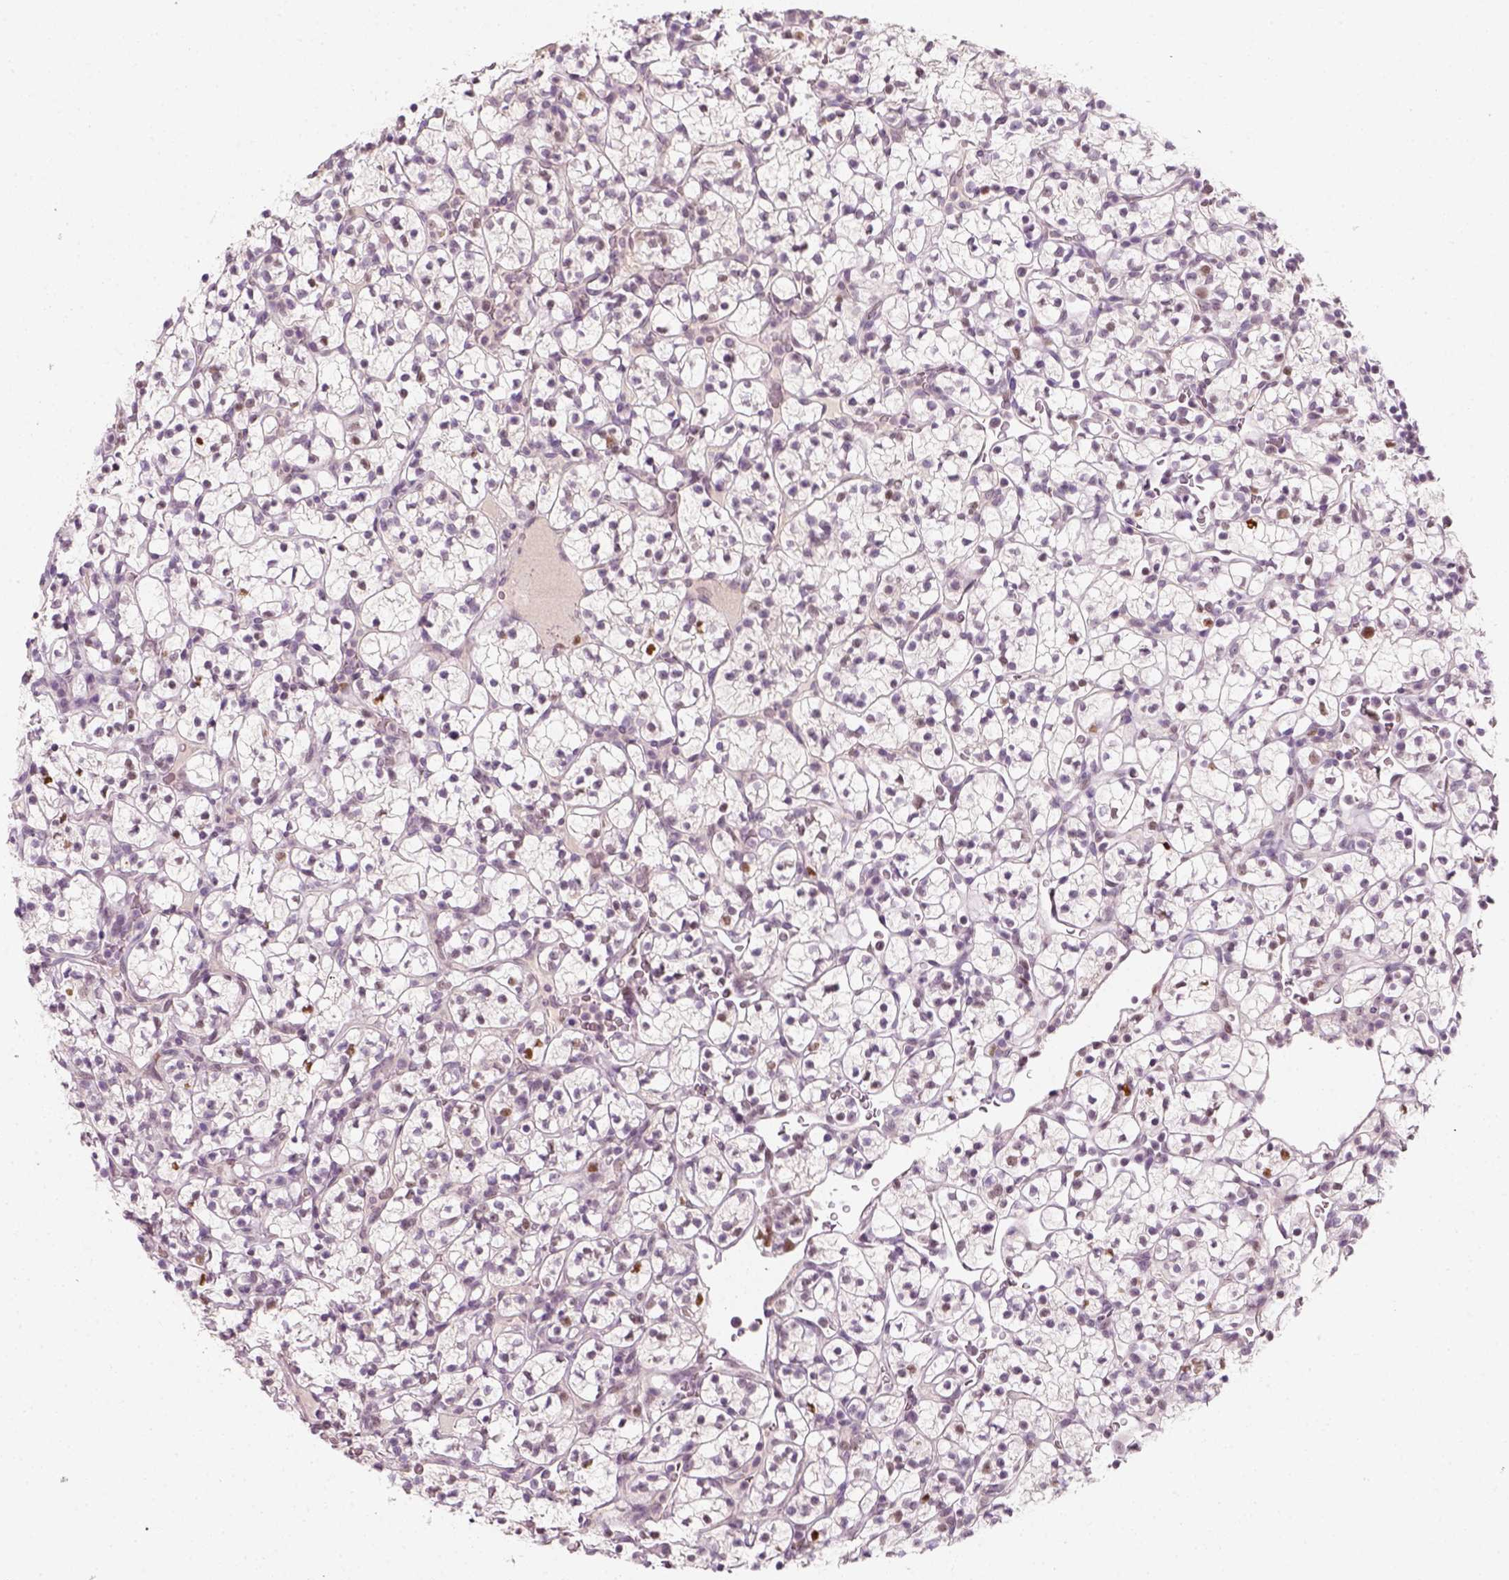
{"staining": {"intensity": "negative", "quantity": "none", "location": "none"}, "tissue": "renal cancer", "cell_type": "Tumor cells", "image_type": "cancer", "snomed": [{"axis": "morphology", "description": "Adenocarcinoma, NOS"}, {"axis": "topography", "description": "Kidney"}], "caption": "High power microscopy photomicrograph of an IHC micrograph of renal cancer (adenocarcinoma), revealing no significant staining in tumor cells. (Brightfield microscopy of DAB (3,3'-diaminobenzidine) immunohistochemistry (IHC) at high magnification).", "gene": "TP53", "patient": {"sex": "female", "age": 89}}